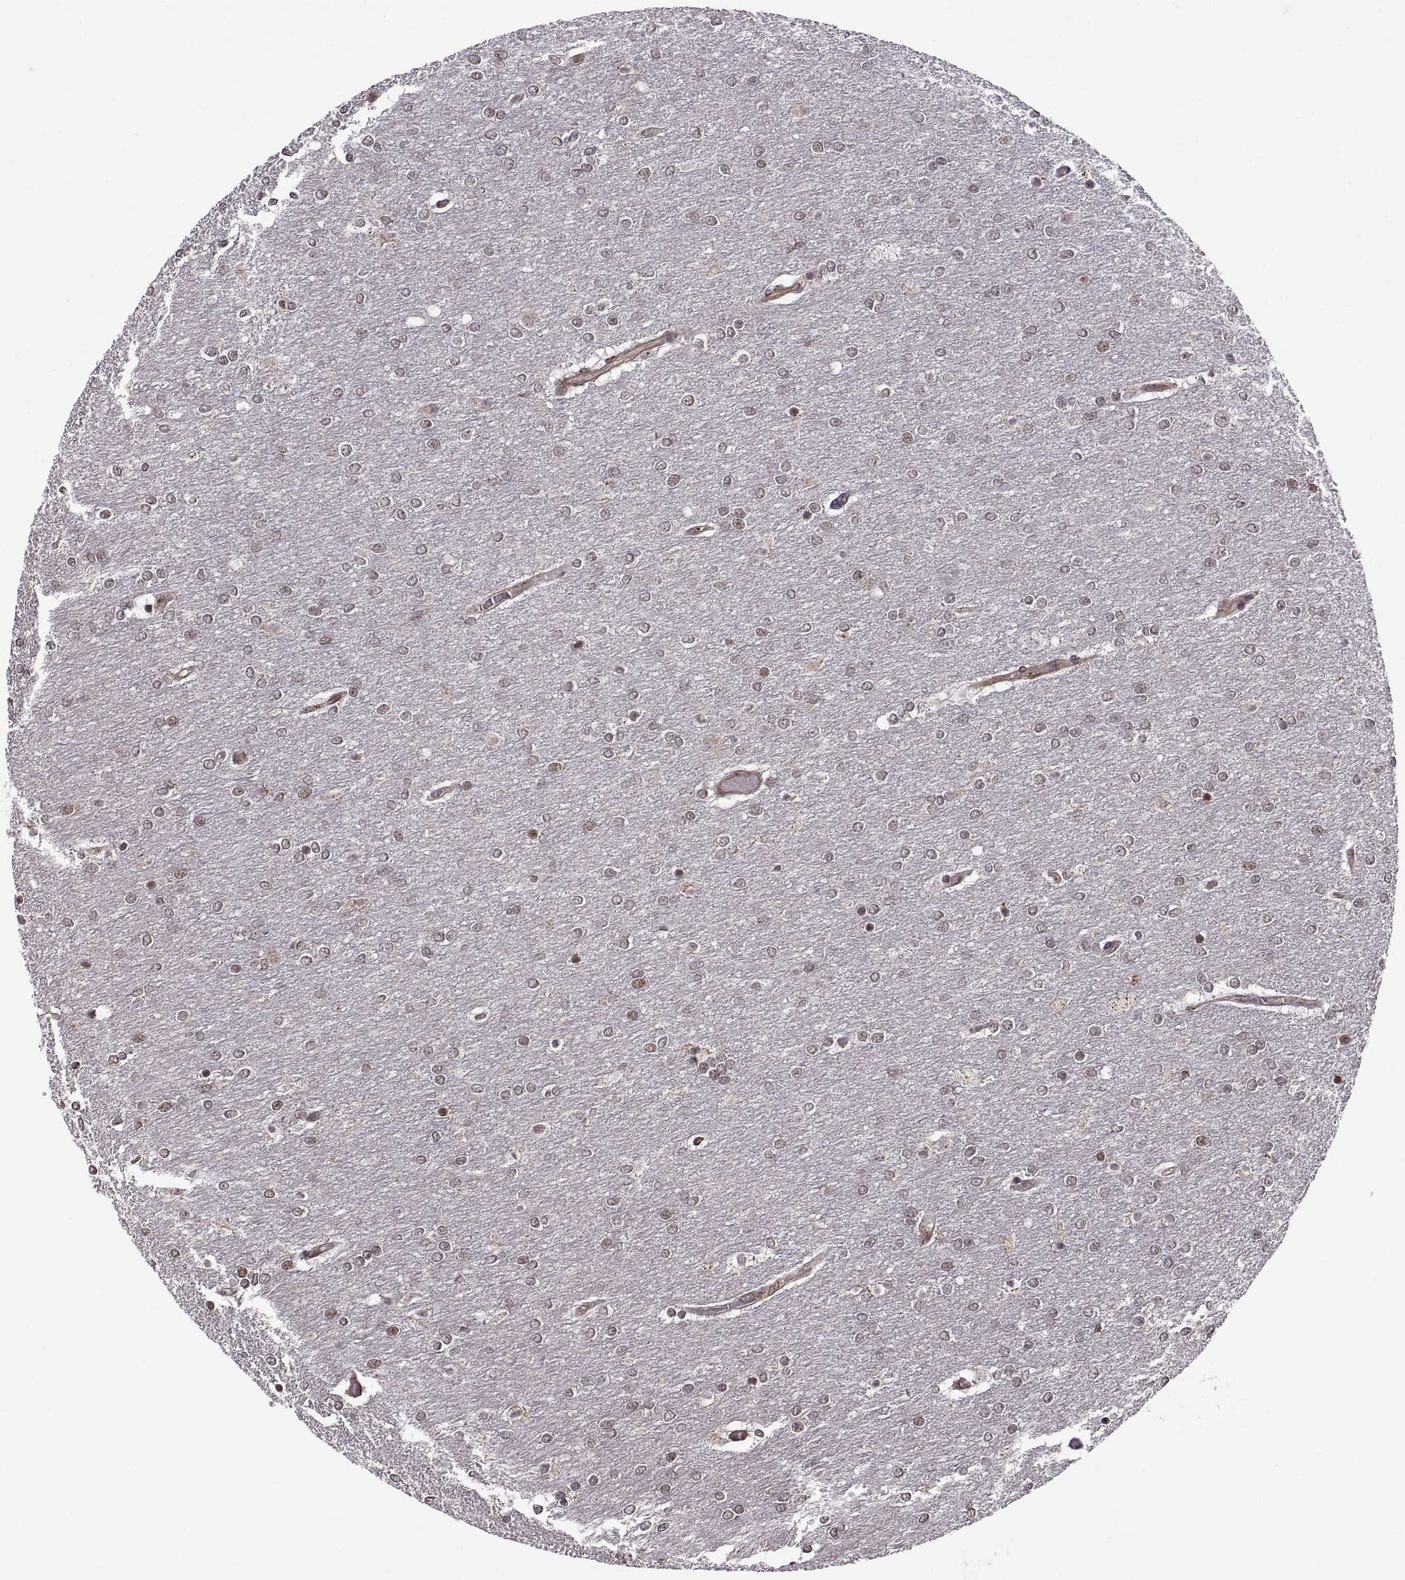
{"staining": {"intensity": "weak", "quantity": "<25%", "location": "nuclear"}, "tissue": "glioma", "cell_type": "Tumor cells", "image_type": "cancer", "snomed": [{"axis": "morphology", "description": "Glioma, malignant, High grade"}, {"axis": "topography", "description": "Brain"}], "caption": "A micrograph of glioma stained for a protein reveals no brown staining in tumor cells. Nuclei are stained in blue.", "gene": "ARRB1", "patient": {"sex": "female", "age": 61}}